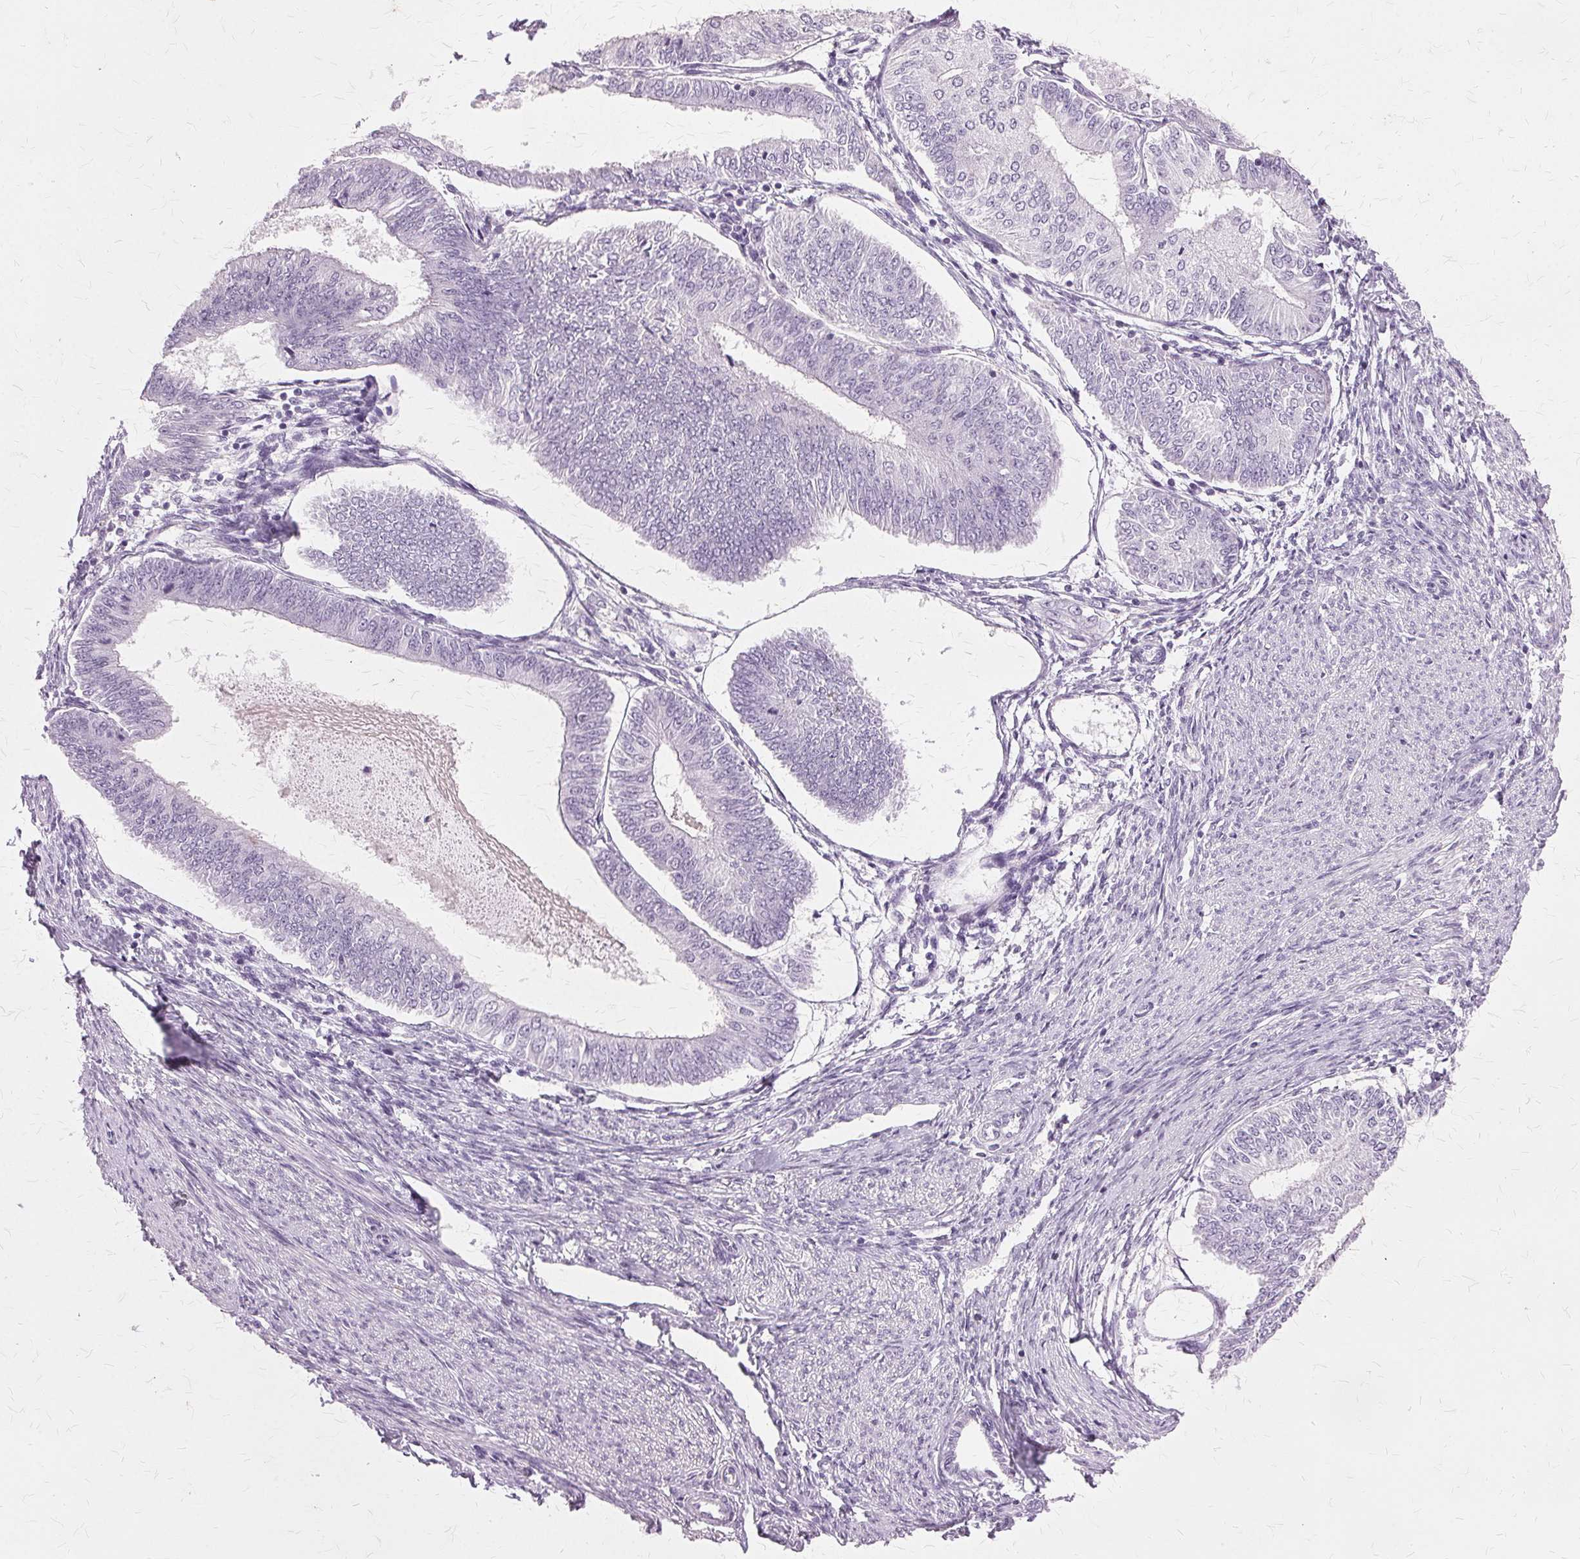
{"staining": {"intensity": "negative", "quantity": "none", "location": "none"}, "tissue": "endometrial cancer", "cell_type": "Tumor cells", "image_type": "cancer", "snomed": [{"axis": "morphology", "description": "Adenocarcinoma, NOS"}, {"axis": "topography", "description": "Endometrium"}], "caption": "A high-resolution photomicrograph shows immunohistochemistry (IHC) staining of endometrial cancer, which demonstrates no significant positivity in tumor cells. Nuclei are stained in blue.", "gene": "SLC45A3", "patient": {"sex": "female", "age": 58}}